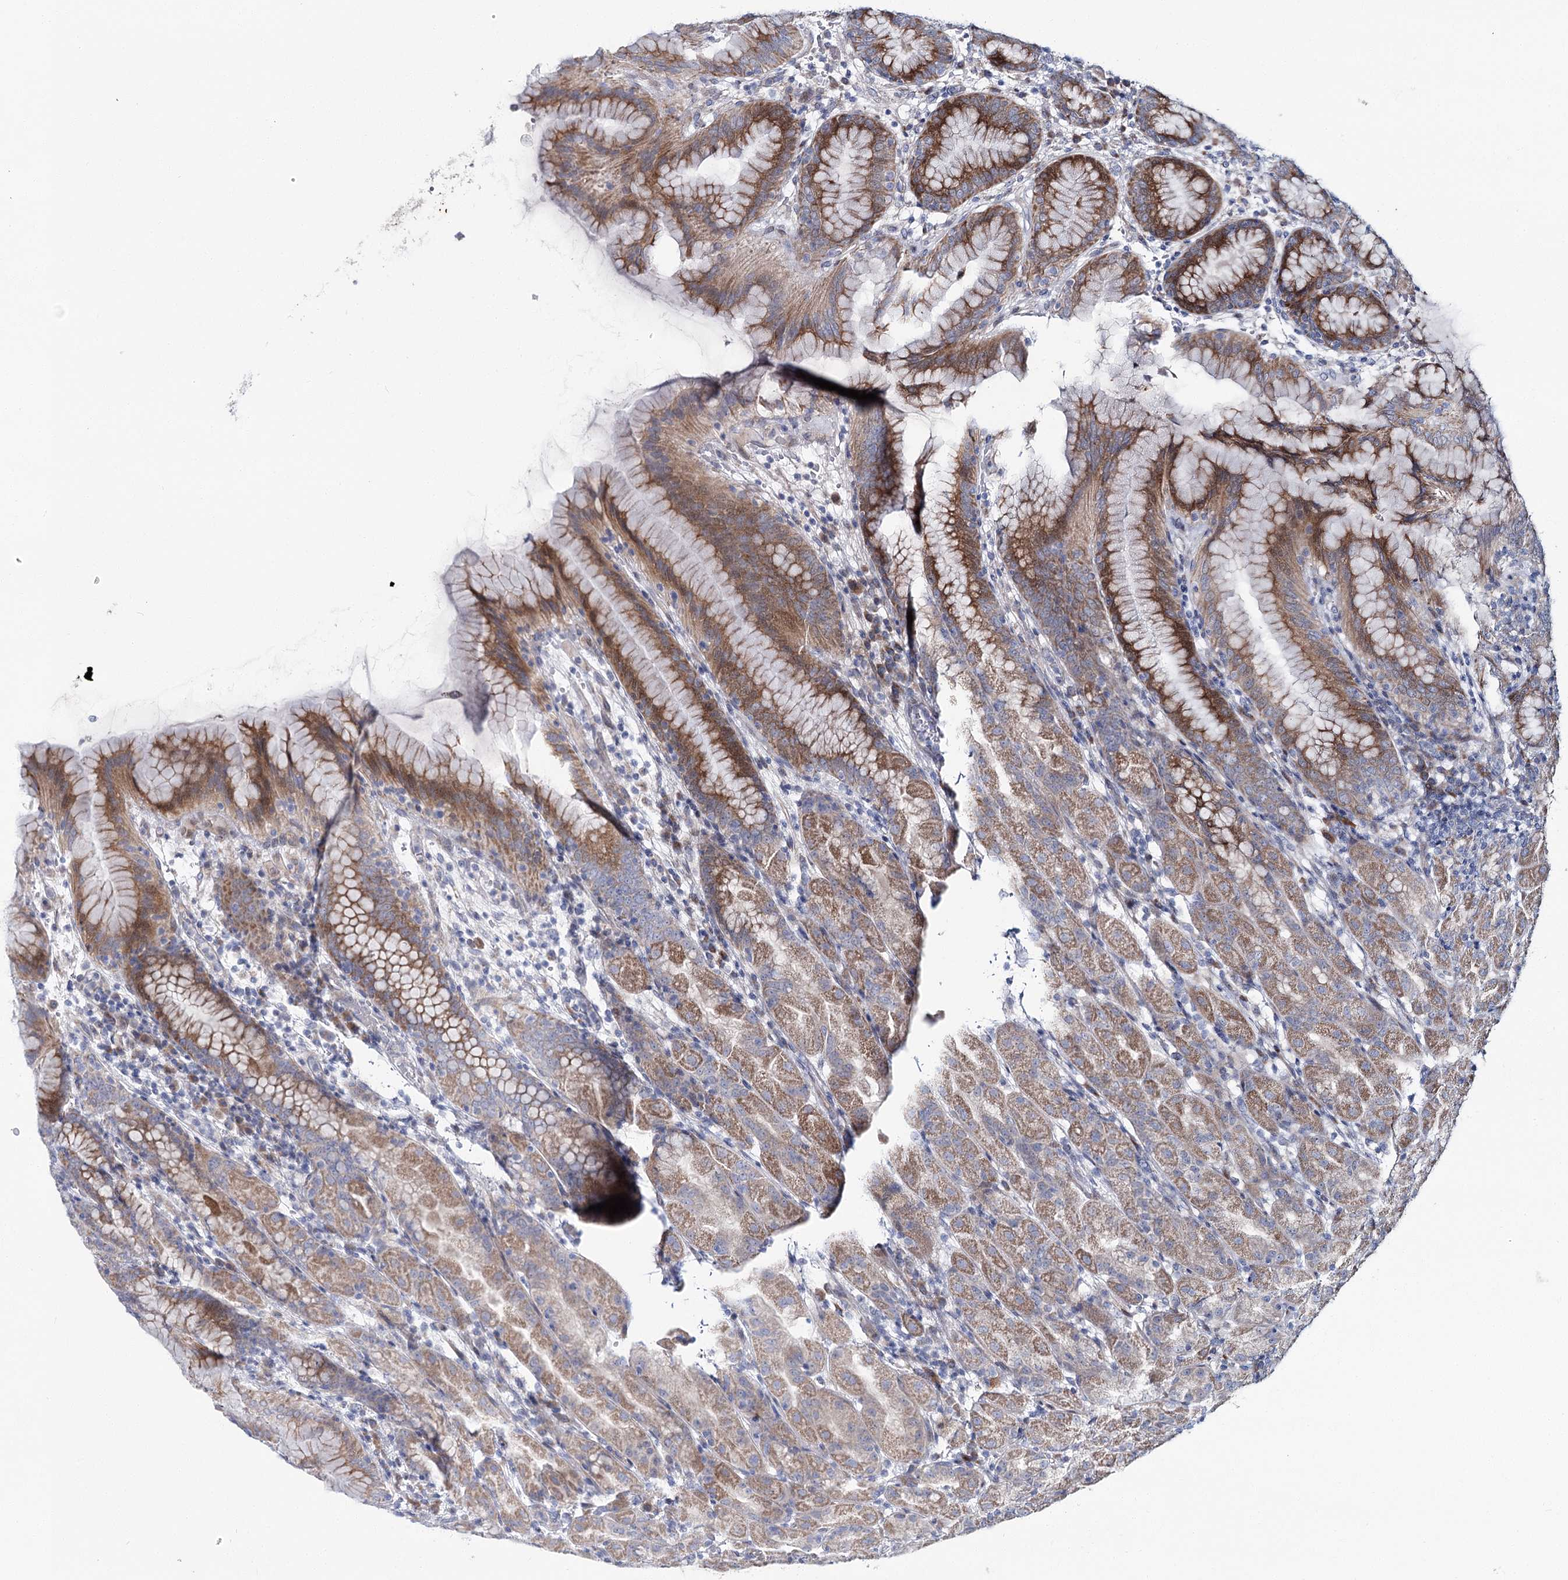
{"staining": {"intensity": "moderate", "quantity": "25%-75%", "location": "cytoplasmic/membranous"}, "tissue": "stomach", "cell_type": "Glandular cells", "image_type": "normal", "snomed": [{"axis": "morphology", "description": "Normal tissue, NOS"}, {"axis": "topography", "description": "Stomach"}], "caption": "The micrograph exhibits staining of normal stomach, revealing moderate cytoplasmic/membranous protein expression (brown color) within glandular cells. The staining is performed using DAB (3,3'-diaminobenzidine) brown chromogen to label protein expression. The nuclei are counter-stained blue using hematoxylin.", "gene": "CPLANE1", "patient": {"sex": "female", "age": 79}}